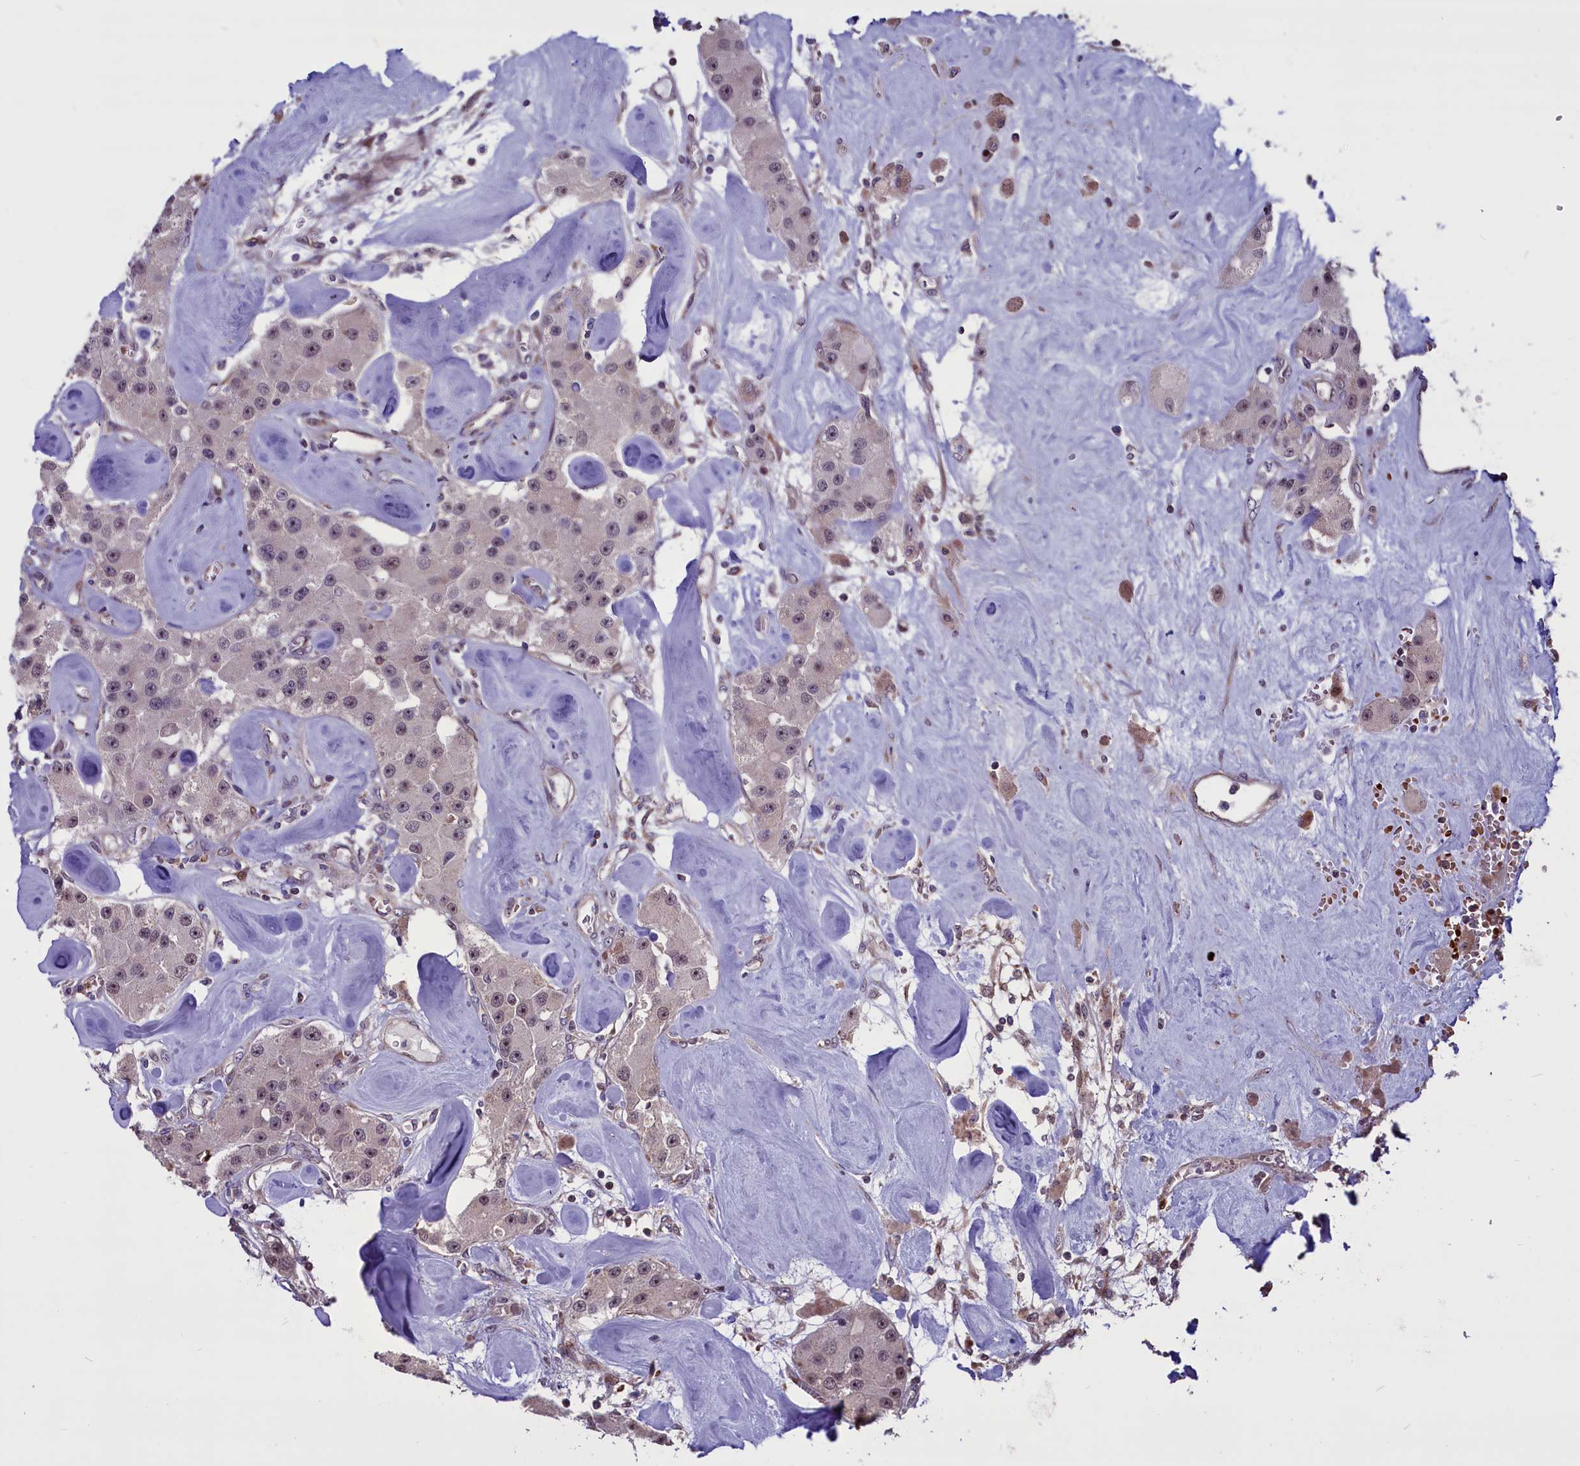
{"staining": {"intensity": "moderate", "quantity": "<25%", "location": "nuclear"}, "tissue": "carcinoid", "cell_type": "Tumor cells", "image_type": "cancer", "snomed": [{"axis": "morphology", "description": "Carcinoid, malignant, NOS"}, {"axis": "topography", "description": "Pancreas"}], "caption": "A low amount of moderate nuclear staining is appreciated in about <25% of tumor cells in malignant carcinoid tissue.", "gene": "SHFL", "patient": {"sex": "male", "age": 41}}